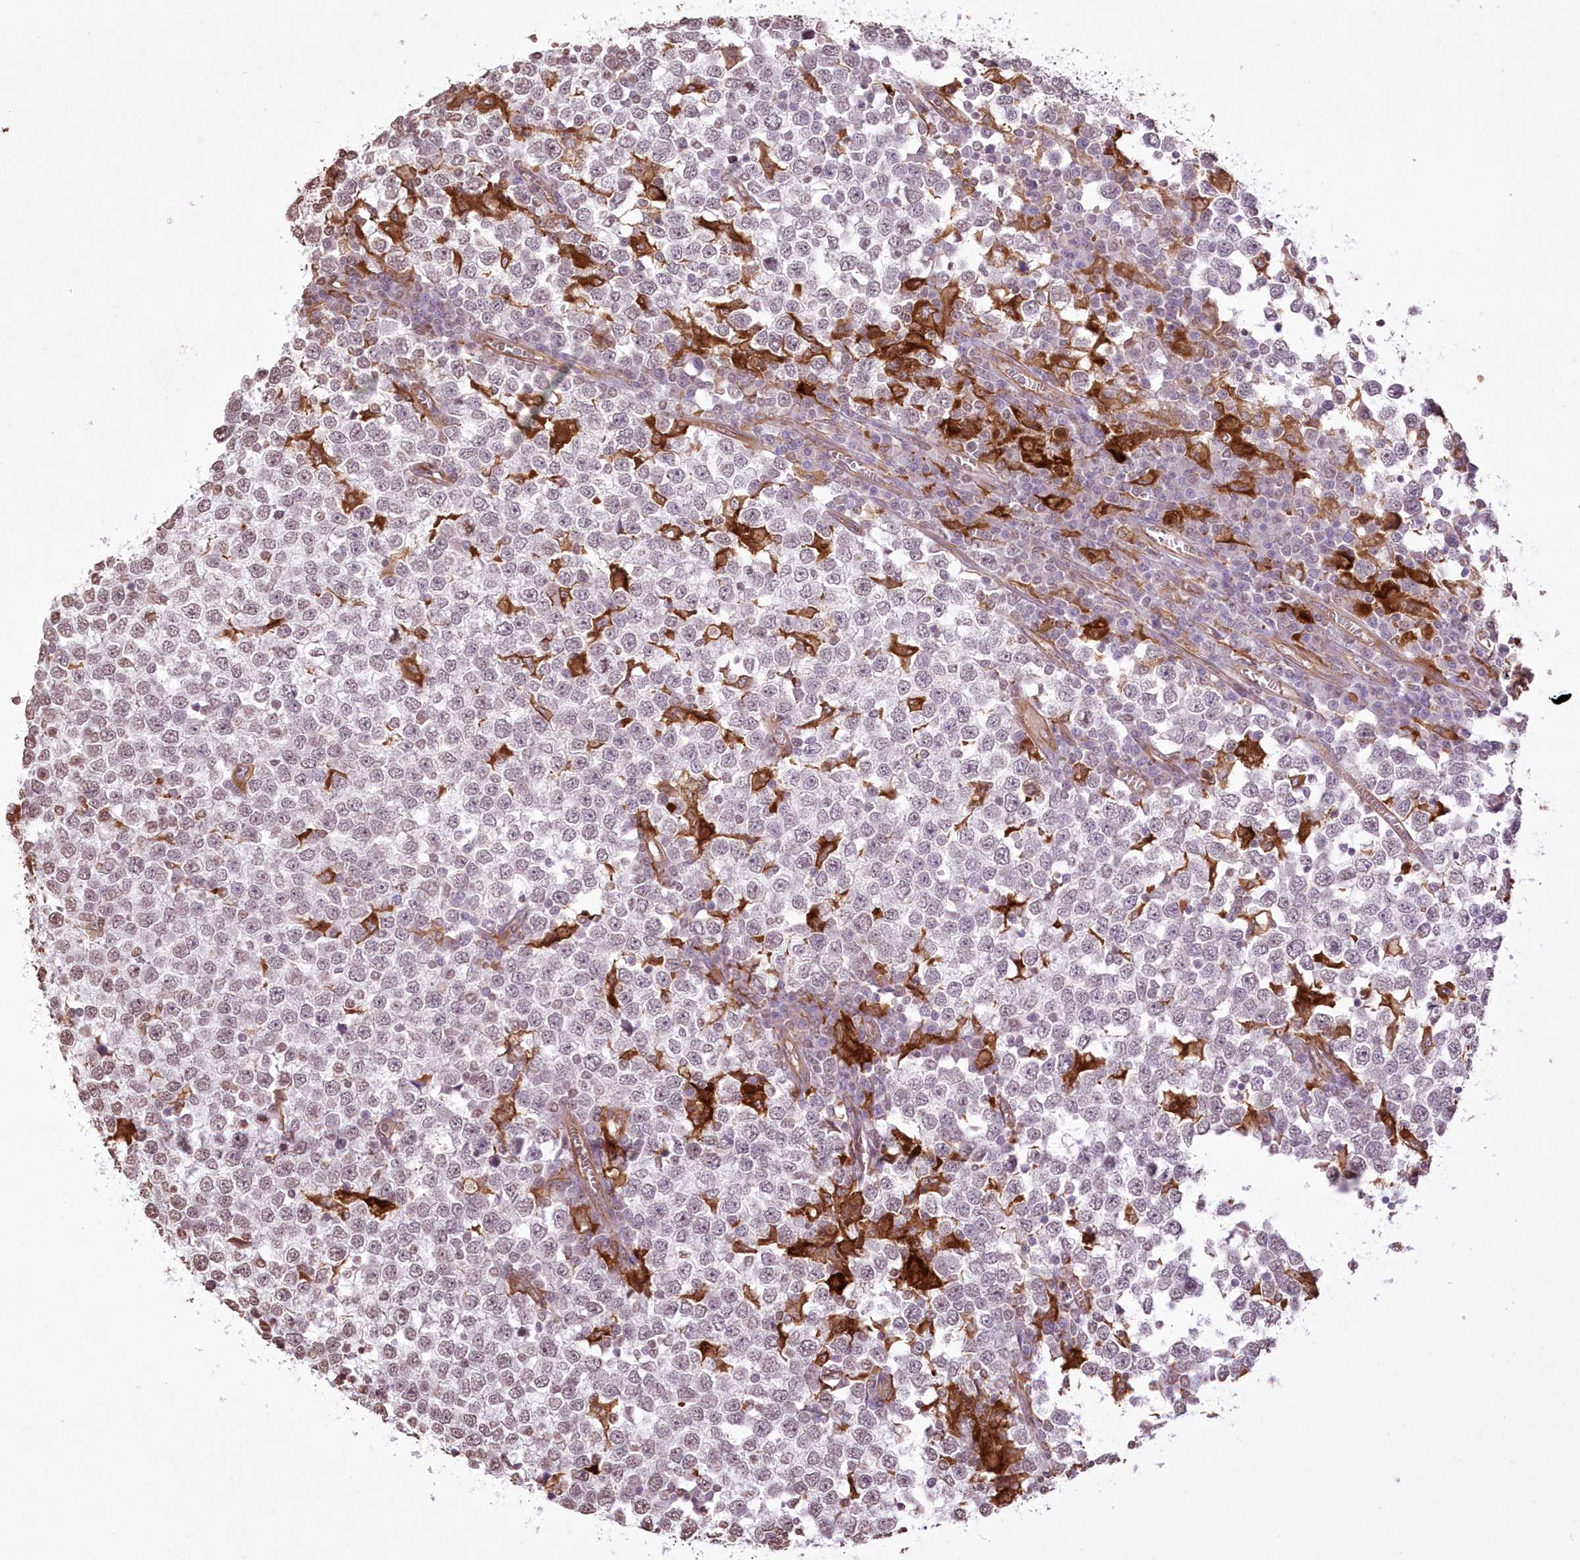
{"staining": {"intensity": "weak", "quantity": "25%-75%", "location": "nuclear"}, "tissue": "testis cancer", "cell_type": "Tumor cells", "image_type": "cancer", "snomed": [{"axis": "morphology", "description": "Seminoma, NOS"}, {"axis": "topography", "description": "Testis"}], "caption": "Immunohistochemical staining of human testis cancer displays weak nuclear protein staining in approximately 25%-75% of tumor cells.", "gene": "FCHO2", "patient": {"sex": "male", "age": 65}}